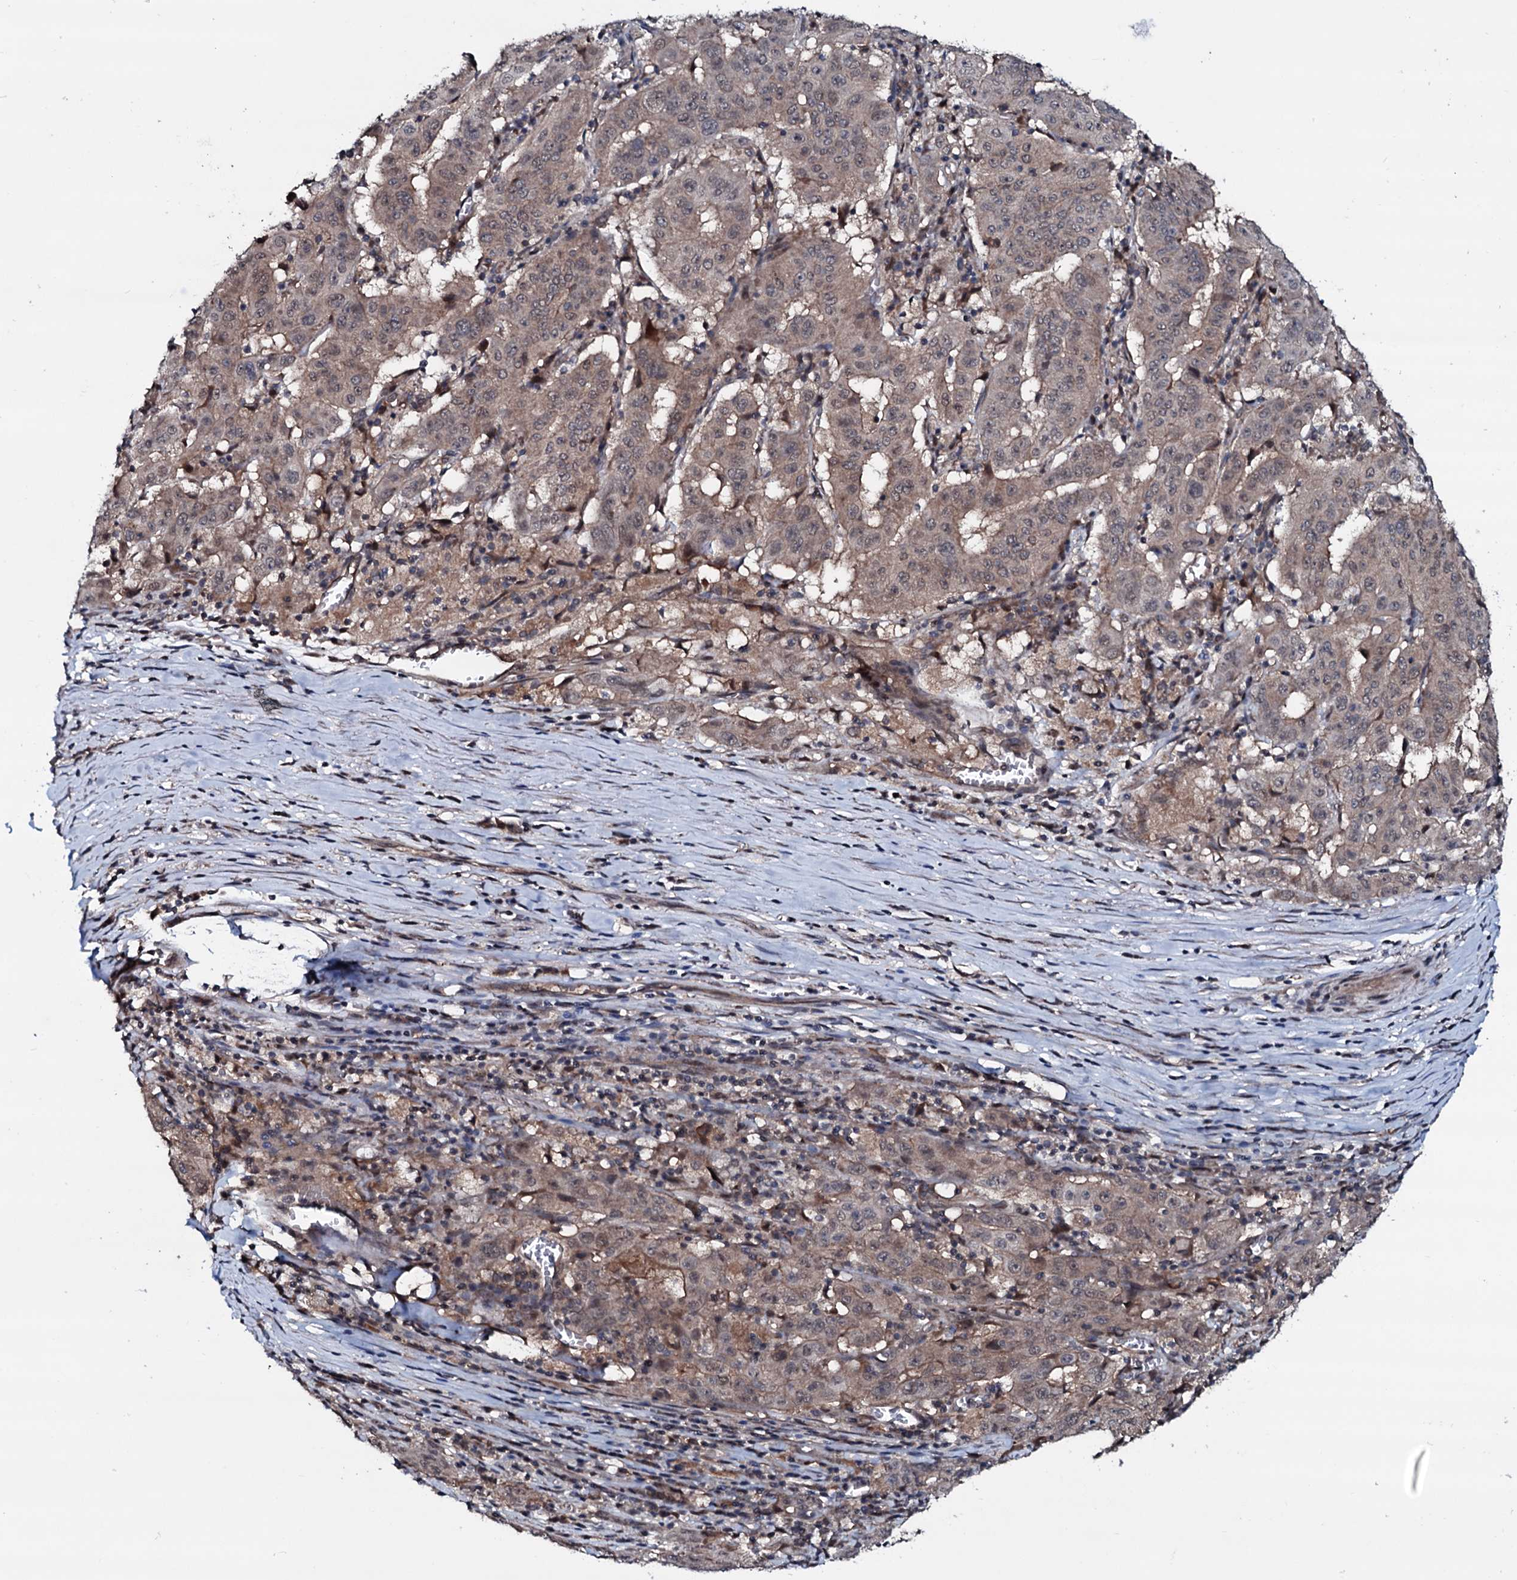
{"staining": {"intensity": "weak", "quantity": "25%-75%", "location": "cytoplasmic/membranous,nuclear"}, "tissue": "pancreatic cancer", "cell_type": "Tumor cells", "image_type": "cancer", "snomed": [{"axis": "morphology", "description": "Adenocarcinoma, NOS"}, {"axis": "topography", "description": "Pancreas"}], "caption": "Approximately 25%-75% of tumor cells in adenocarcinoma (pancreatic) exhibit weak cytoplasmic/membranous and nuclear protein staining as visualized by brown immunohistochemical staining.", "gene": "OGFOD2", "patient": {"sex": "male", "age": 63}}